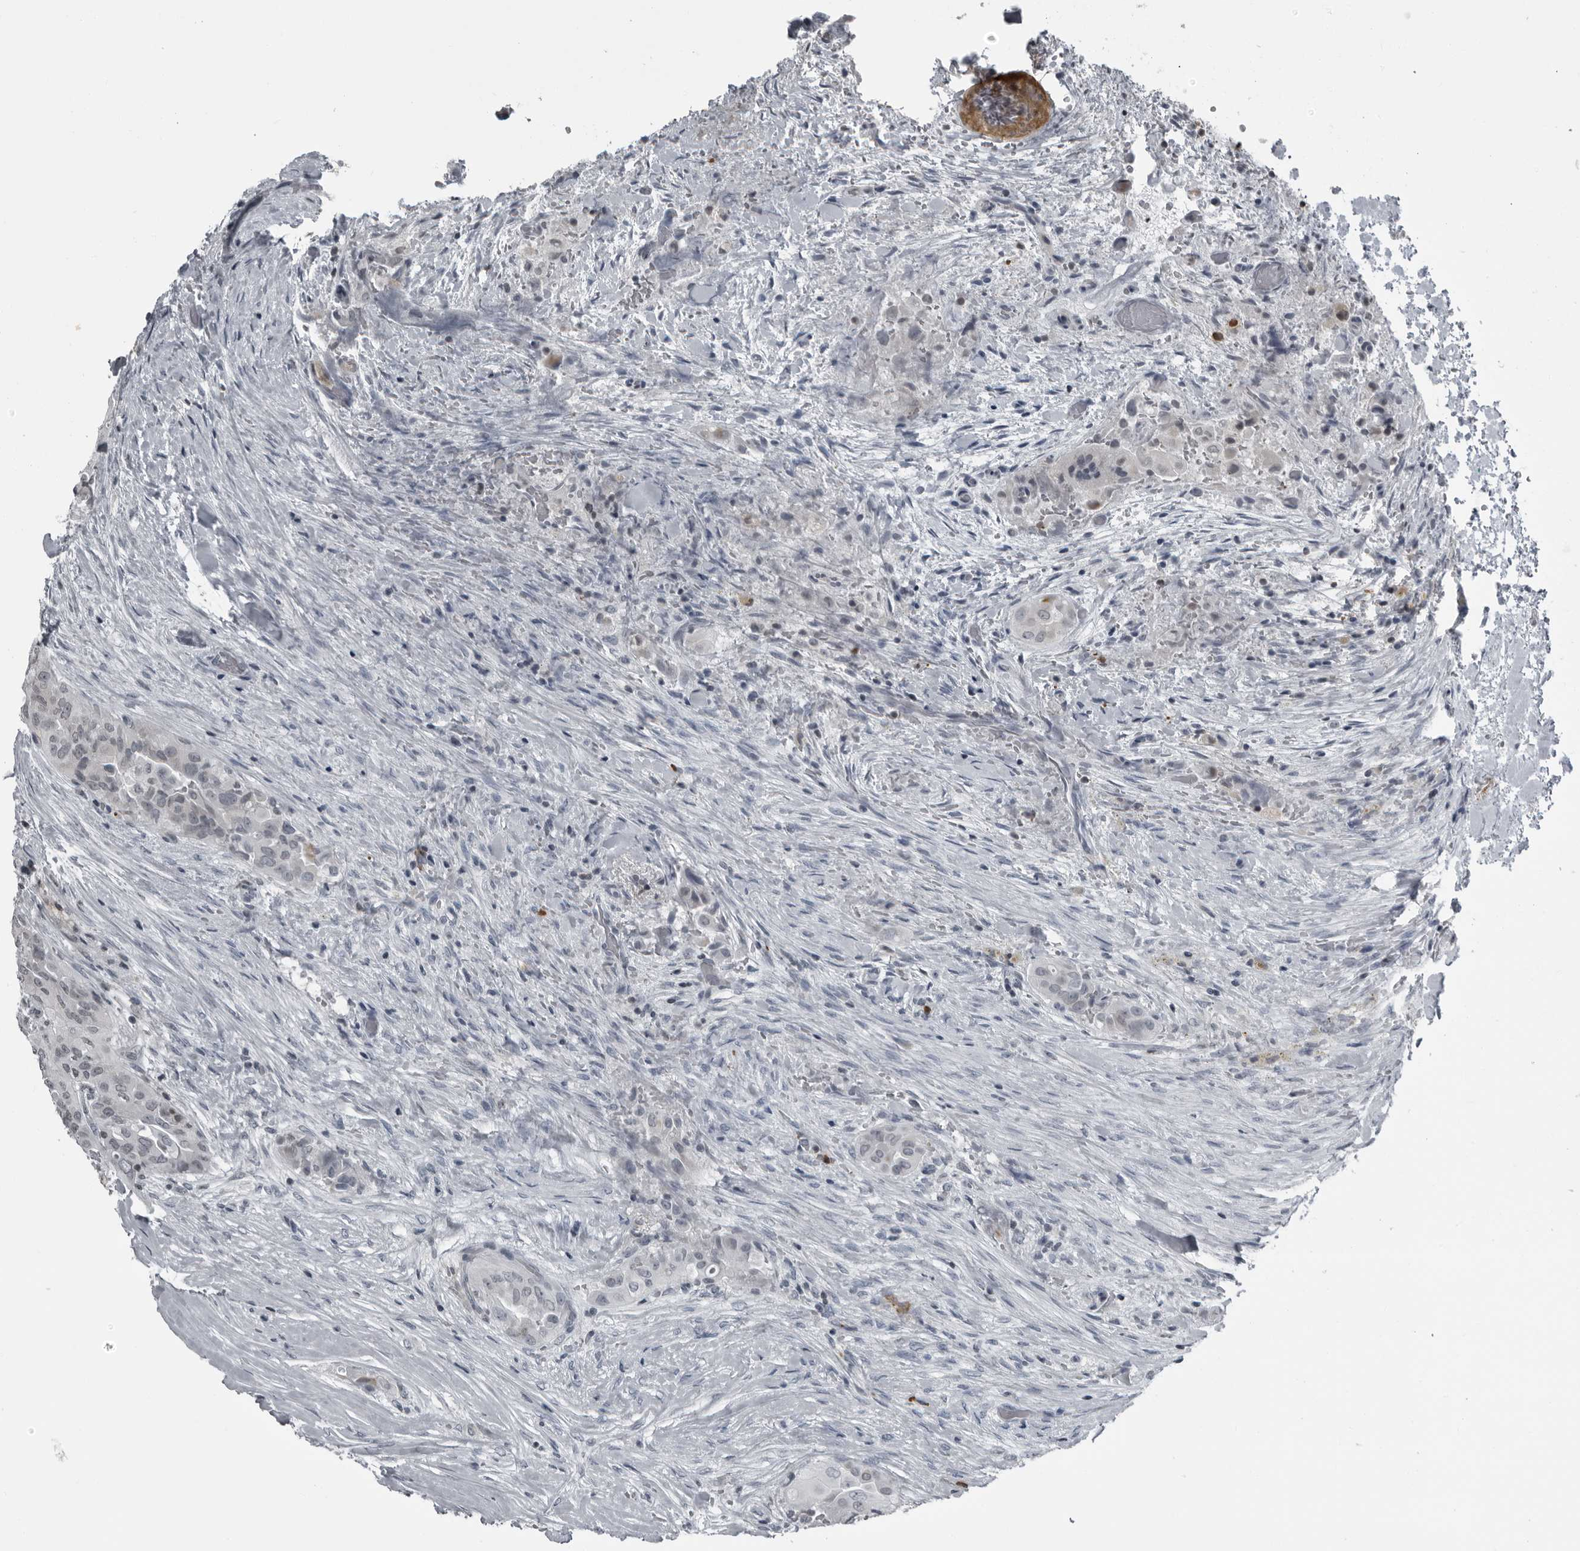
{"staining": {"intensity": "negative", "quantity": "none", "location": "none"}, "tissue": "thyroid cancer", "cell_type": "Tumor cells", "image_type": "cancer", "snomed": [{"axis": "morphology", "description": "Papillary adenocarcinoma, NOS"}, {"axis": "topography", "description": "Thyroid gland"}], "caption": "Immunohistochemical staining of thyroid cancer (papillary adenocarcinoma) displays no significant expression in tumor cells. (Brightfield microscopy of DAB (3,3'-diaminobenzidine) immunohistochemistry (IHC) at high magnification).", "gene": "RTCA", "patient": {"sex": "female", "age": 59}}